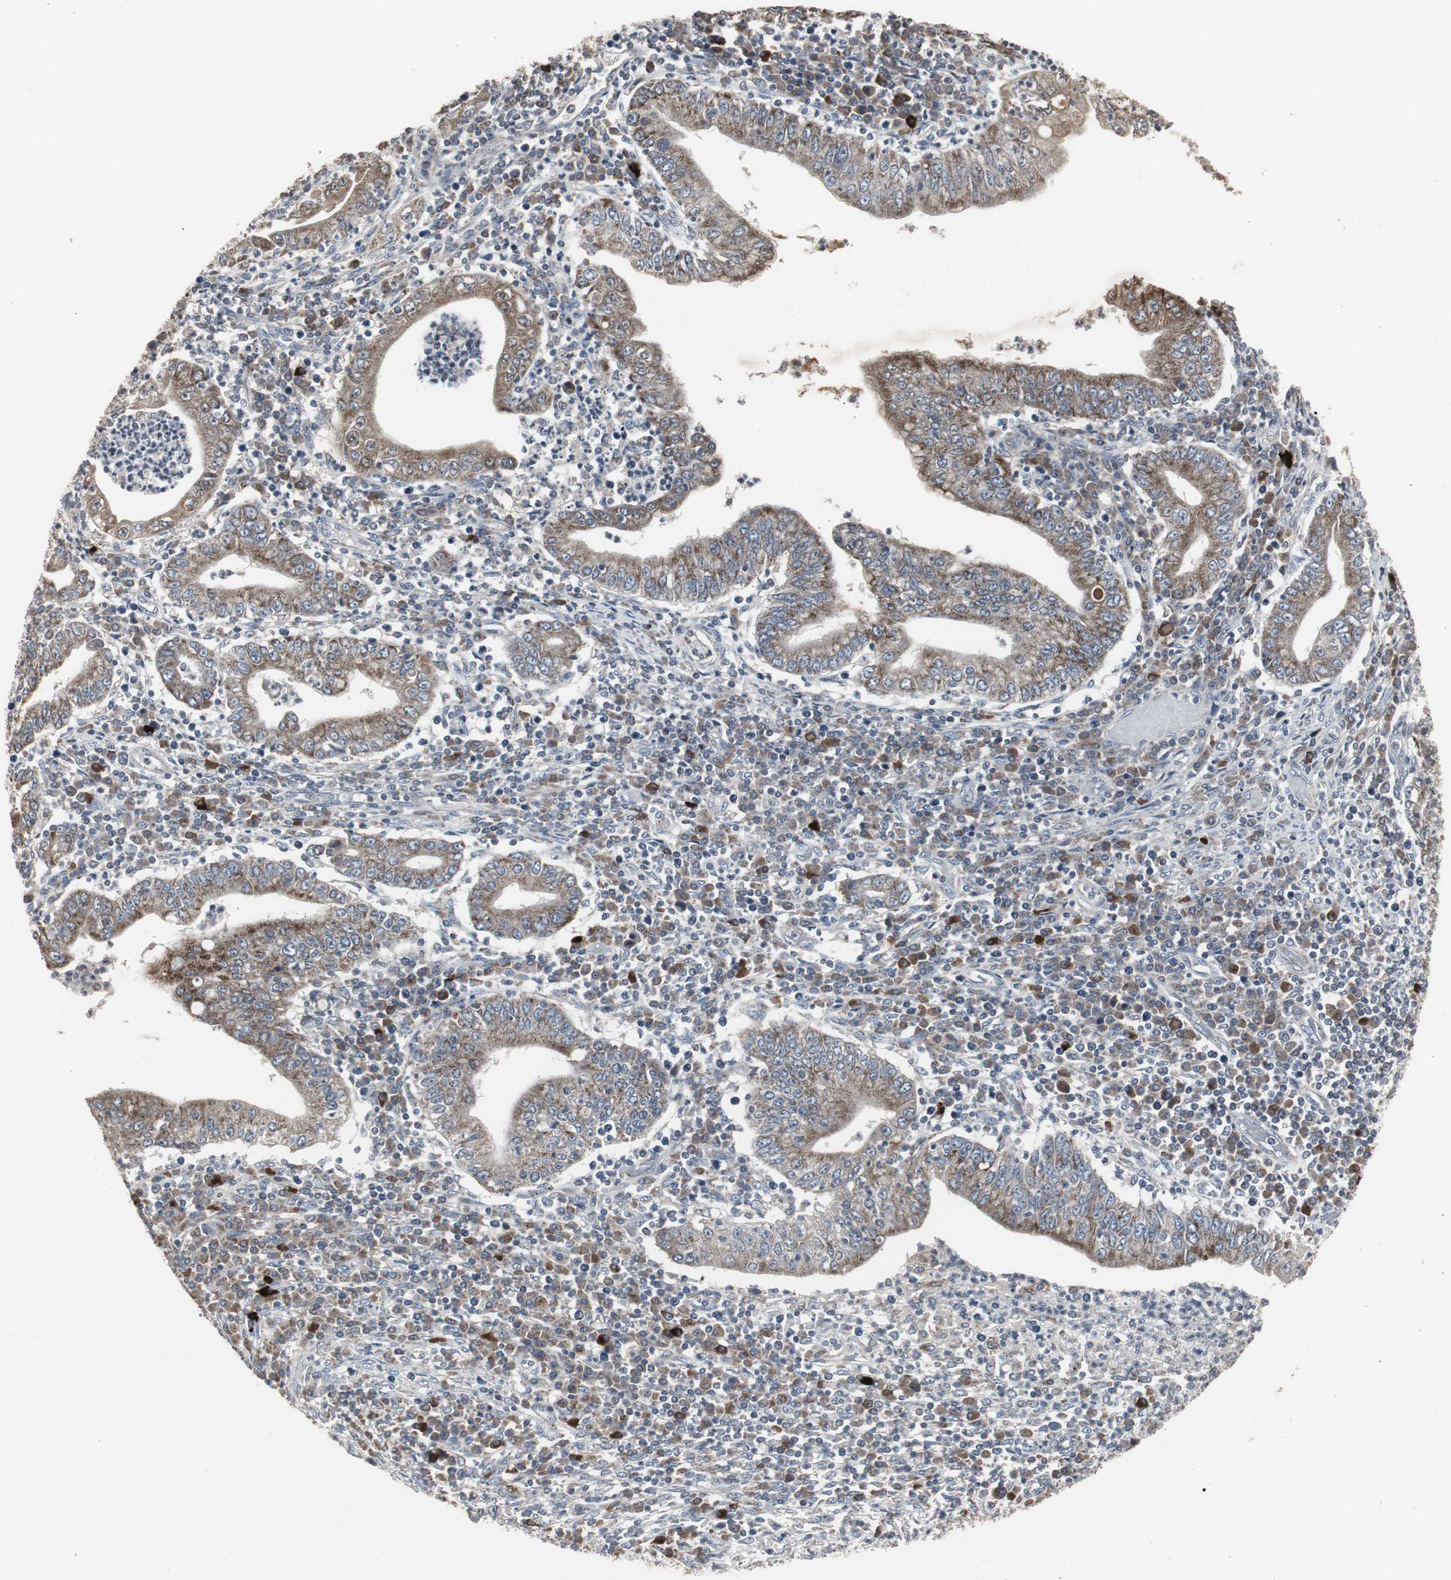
{"staining": {"intensity": "moderate", "quantity": ">75%", "location": "cytoplasmic/membranous"}, "tissue": "stomach cancer", "cell_type": "Tumor cells", "image_type": "cancer", "snomed": [{"axis": "morphology", "description": "Normal tissue, NOS"}, {"axis": "morphology", "description": "Adenocarcinoma, NOS"}, {"axis": "topography", "description": "Esophagus"}, {"axis": "topography", "description": "Stomach, upper"}, {"axis": "topography", "description": "Peripheral nerve tissue"}], "caption": "A micrograph showing moderate cytoplasmic/membranous expression in approximately >75% of tumor cells in adenocarcinoma (stomach), as visualized by brown immunohistochemical staining.", "gene": "ACAA1", "patient": {"sex": "male", "age": 62}}